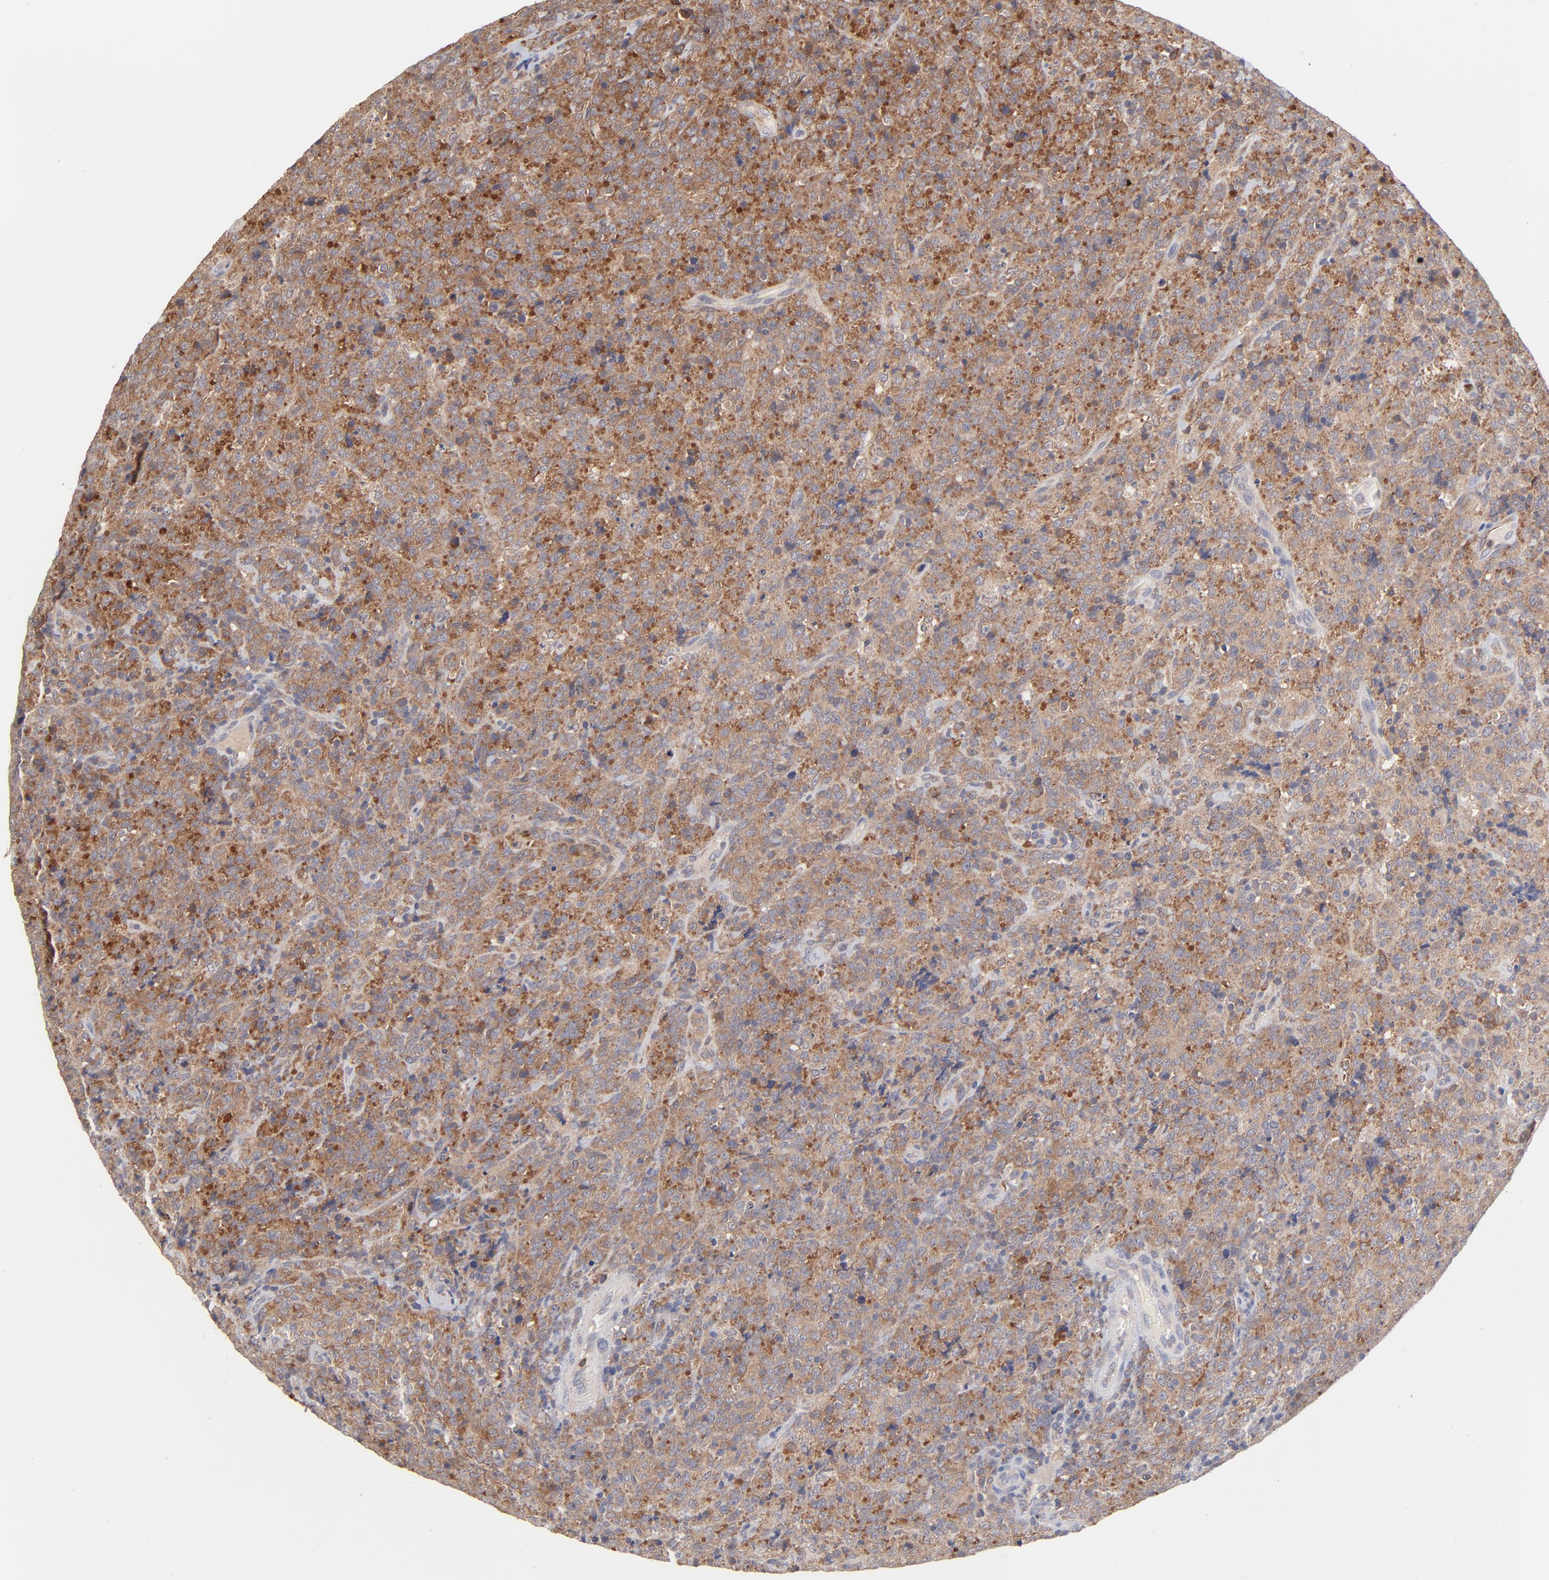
{"staining": {"intensity": "moderate", "quantity": ">75%", "location": "cytoplasmic/membranous"}, "tissue": "lymphoma", "cell_type": "Tumor cells", "image_type": "cancer", "snomed": [{"axis": "morphology", "description": "Malignant lymphoma, non-Hodgkin's type, High grade"}, {"axis": "topography", "description": "Tonsil"}], "caption": "A brown stain shows moderate cytoplasmic/membranous positivity of a protein in human lymphoma tumor cells.", "gene": "IVNS1ABP", "patient": {"sex": "female", "age": 36}}